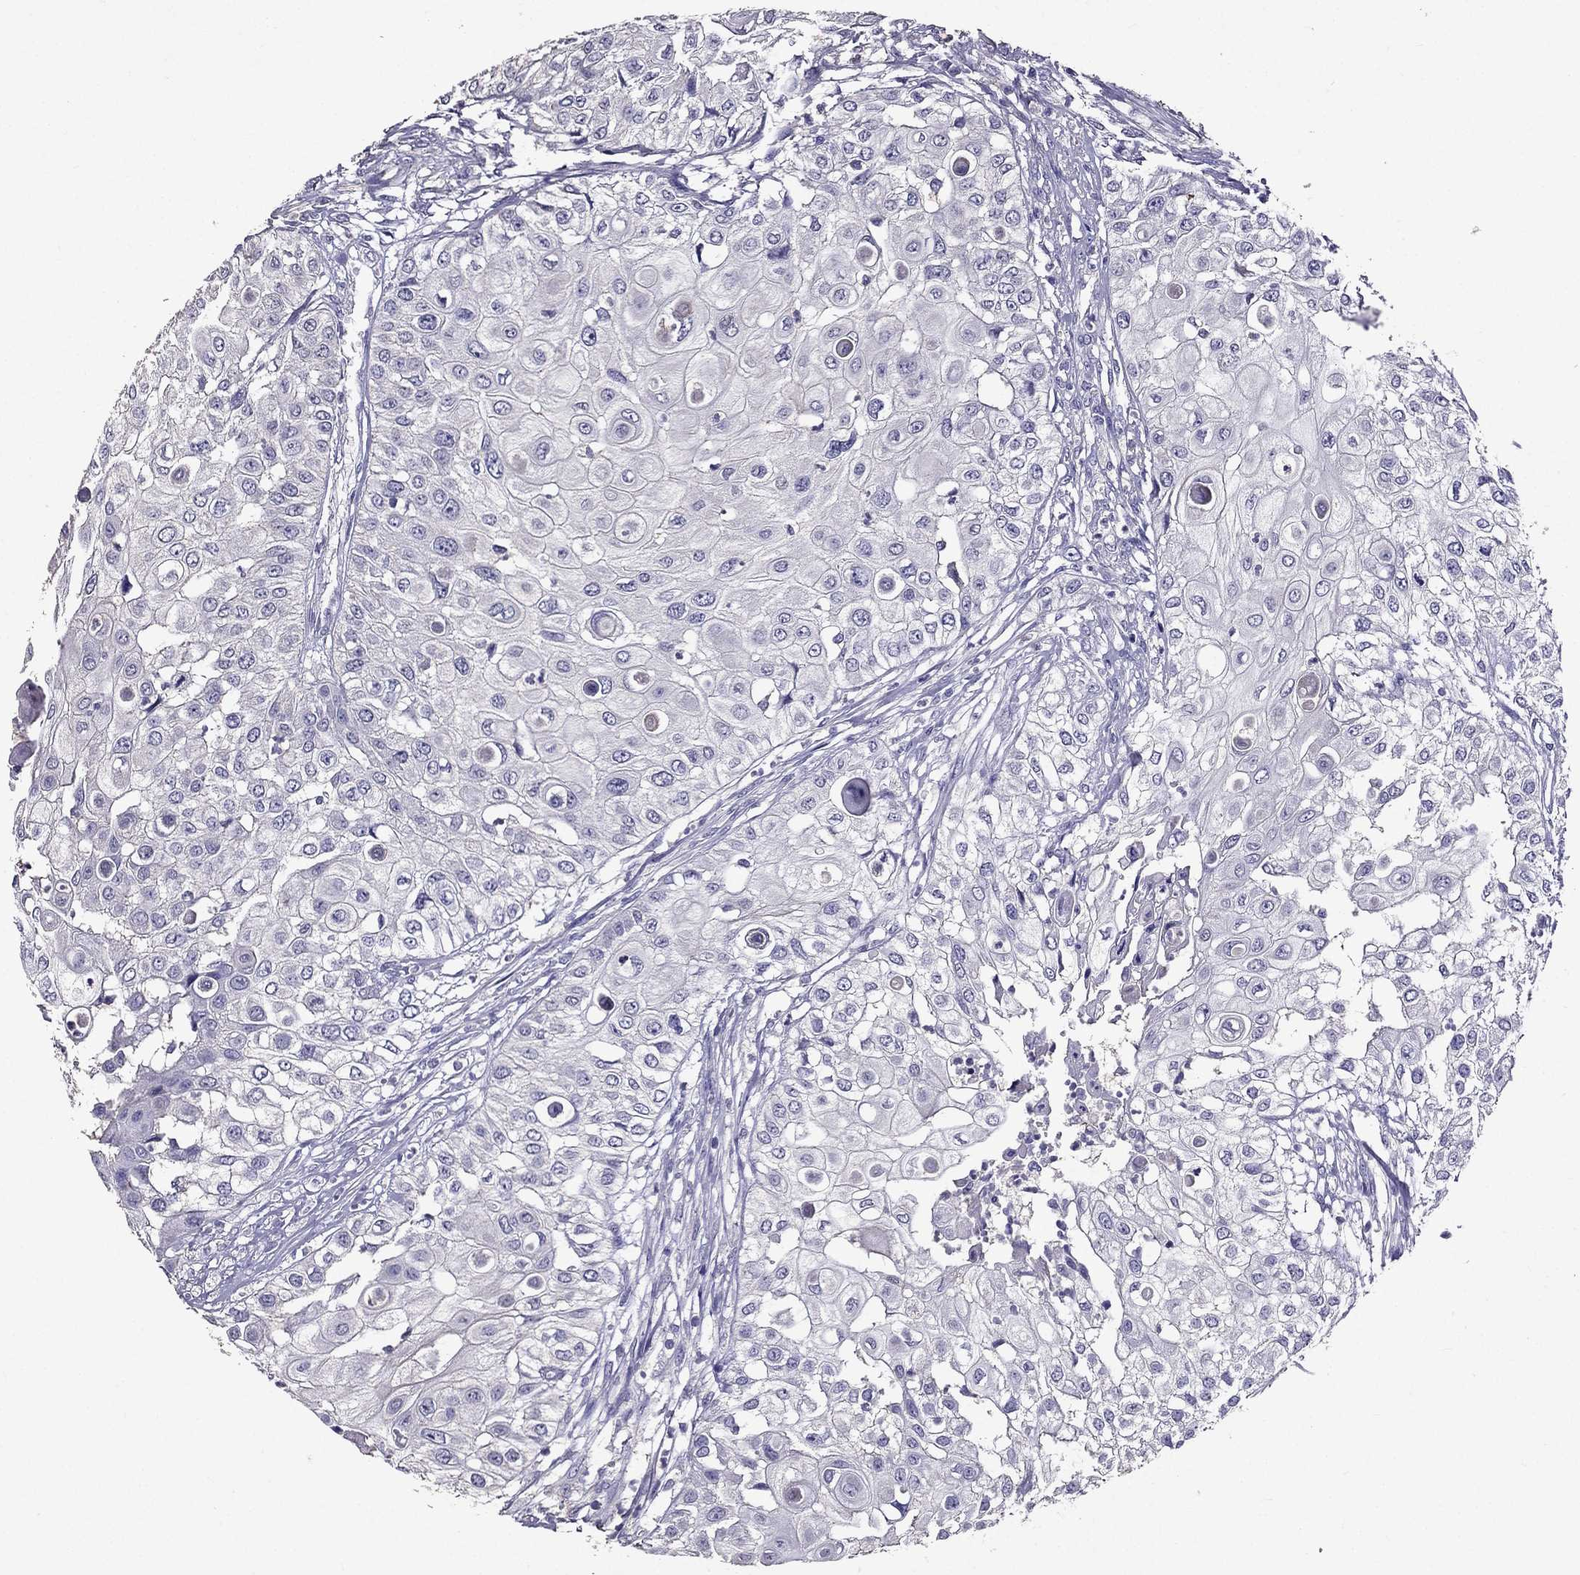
{"staining": {"intensity": "negative", "quantity": "none", "location": "none"}, "tissue": "urothelial cancer", "cell_type": "Tumor cells", "image_type": "cancer", "snomed": [{"axis": "morphology", "description": "Urothelial carcinoma, High grade"}, {"axis": "topography", "description": "Urinary bladder"}], "caption": "Urothelial carcinoma (high-grade) was stained to show a protein in brown. There is no significant positivity in tumor cells.", "gene": "NKX3-1", "patient": {"sex": "female", "age": 79}}